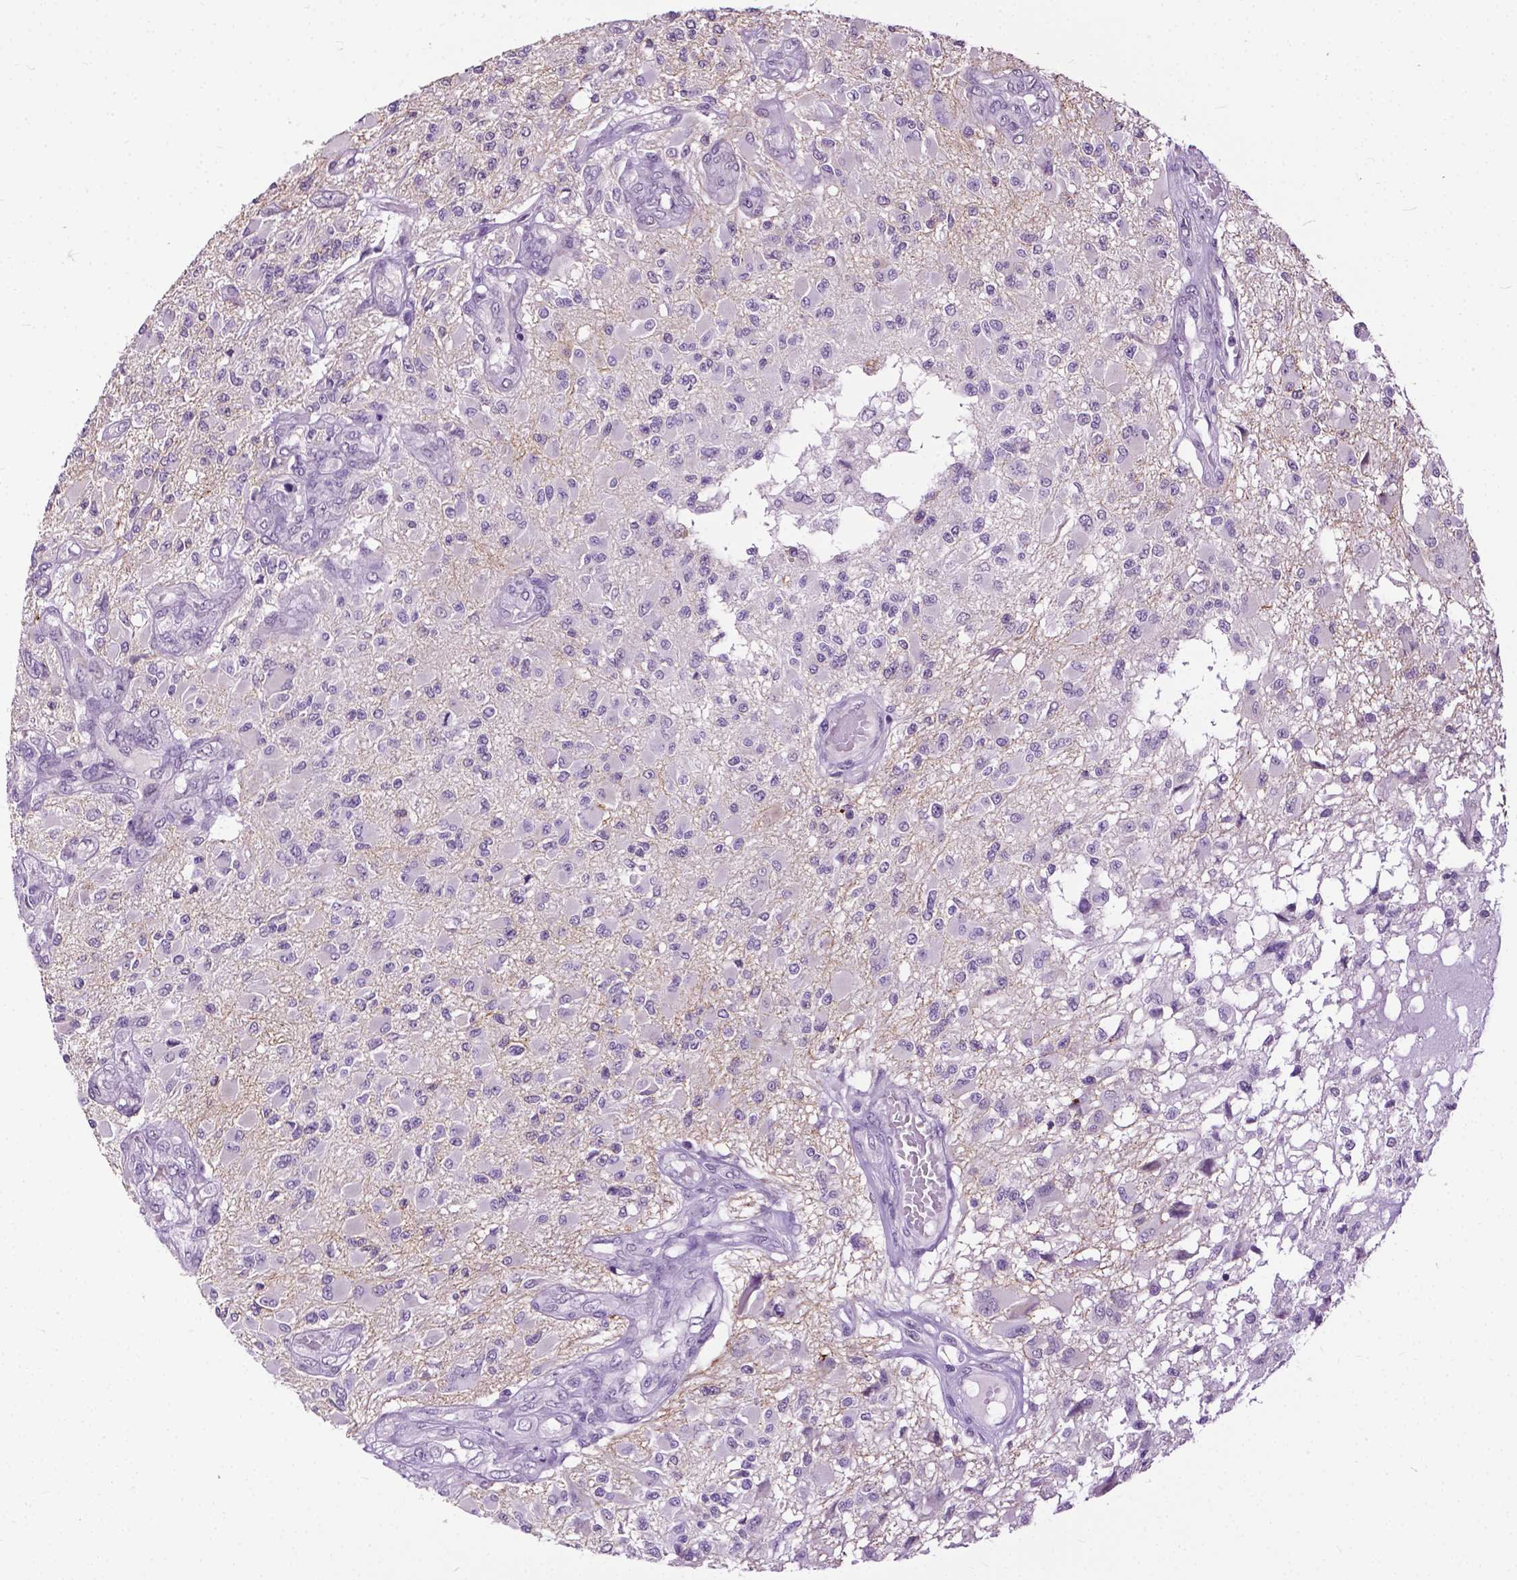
{"staining": {"intensity": "negative", "quantity": "none", "location": "none"}, "tissue": "glioma", "cell_type": "Tumor cells", "image_type": "cancer", "snomed": [{"axis": "morphology", "description": "Glioma, malignant, High grade"}, {"axis": "topography", "description": "Brain"}], "caption": "Protein analysis of glioma shows no significant positivity in tumor cells.", "gene": "GPR37L1", "patient": {"sex": "female", "age": 63}}